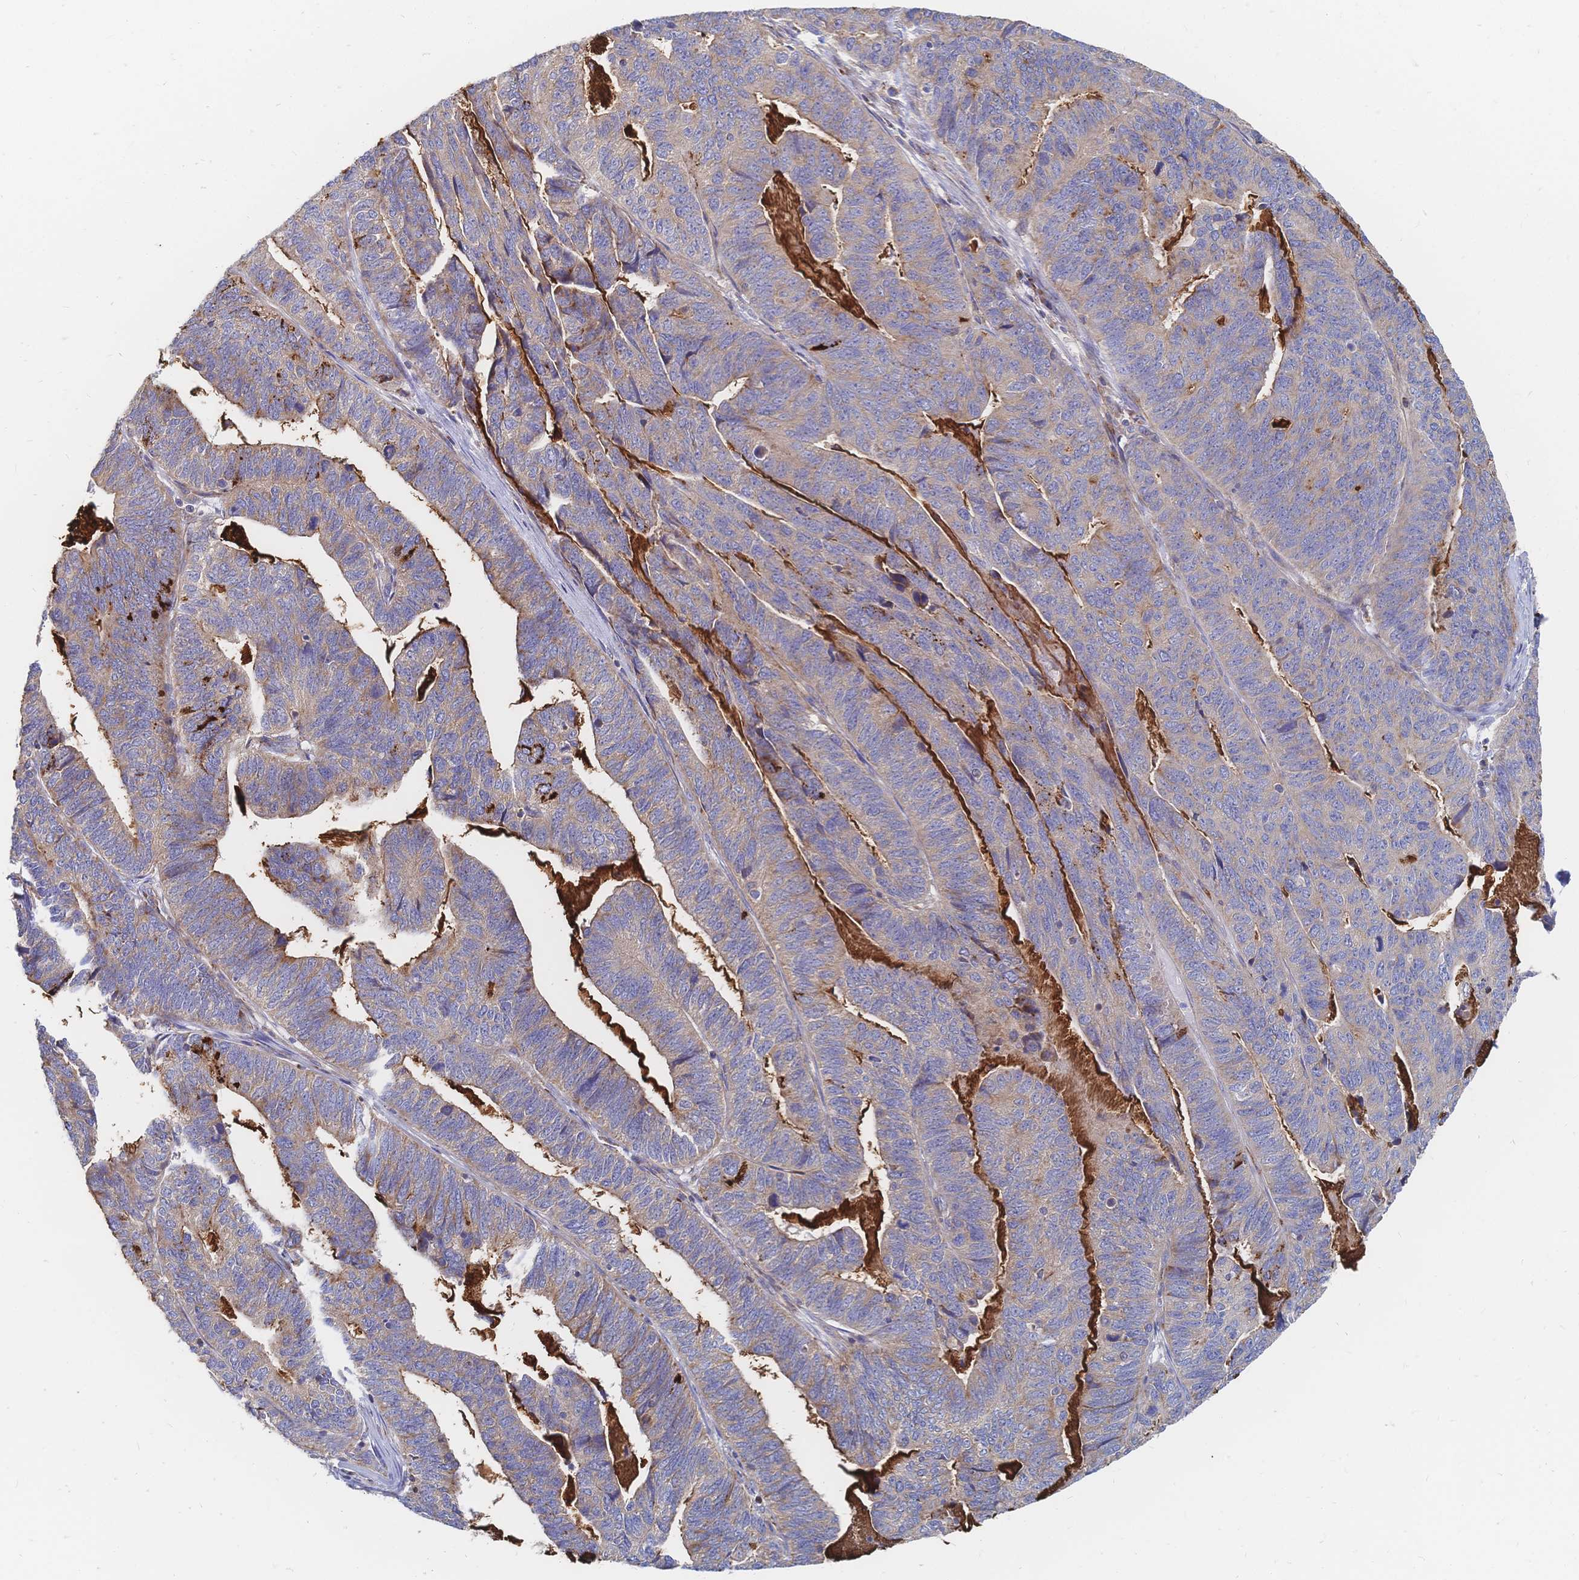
{"staining": {"intensity": "moderate", "quantity": ">75%", "location": "cytoplasmic/membranous"}, "tissue": "stomach cancer", "cell_type": "Tumor cells", "image_type": "cancer", "snomed": [{"axis": "morphology", "description": "Adenocarcinoma, NOS"}, {"axis": "topography", "description": "Stomach, upper"}], "caption": "Immunohistochemical staining of stomach cancer exhibits medium levels of moderate cytoplasmic/membranous positivity in approximately >75% of tumor cells.", "gene": "SORBS1", "patient": {"sex": "female", "age": 67}}